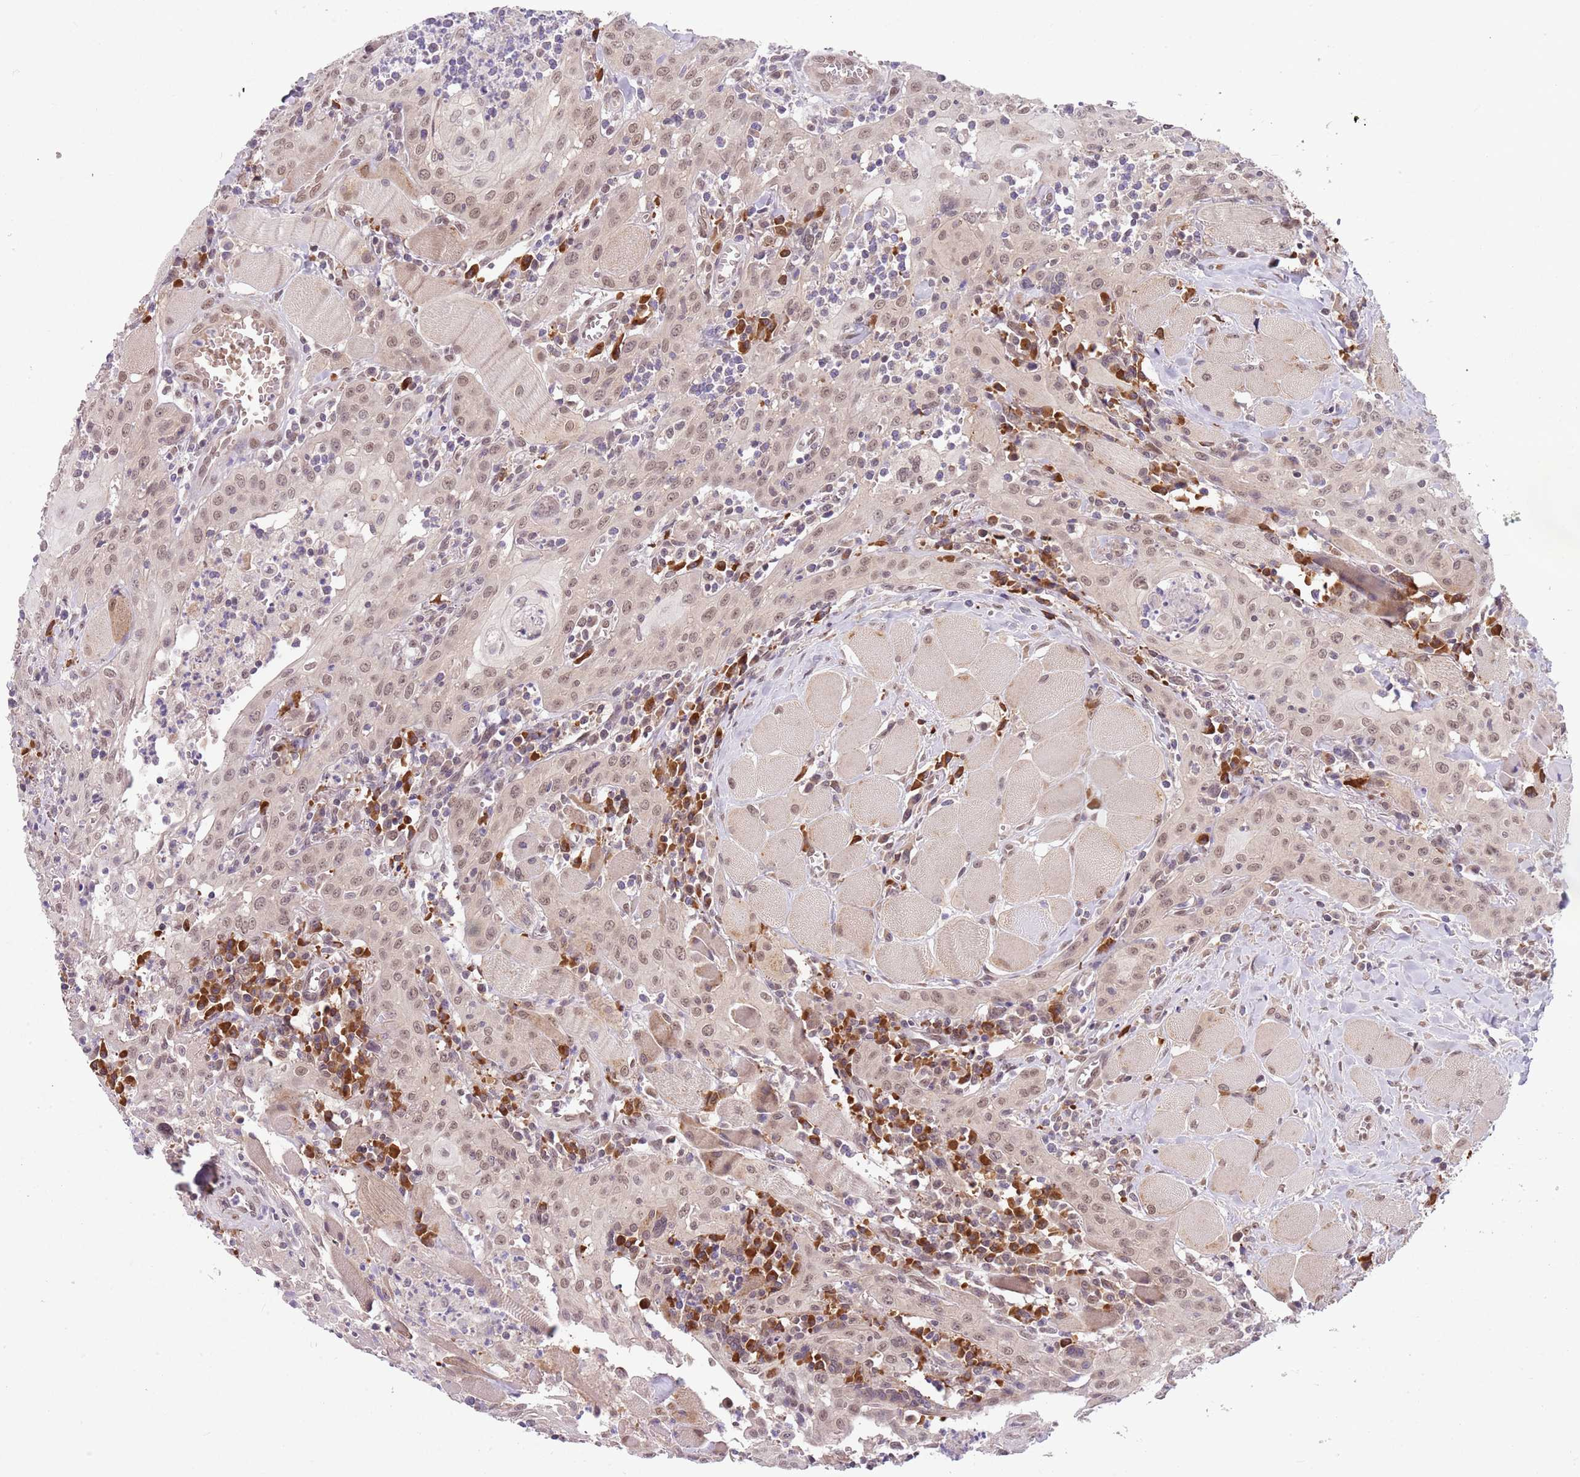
{"staining": {"intensity": "moderate", "quantity": ">75%", "location": "nuclear"}, "tissue": "head and neck cancer", "cell_type": "Tumor cells", "image_type": "cancer", "snomed": [{"axis": "morphology", "description": "Squamous cell carcinoma, NOS"}, {"axis": "topography", "description": "Oral tissue"}, {"axis": "topography", "description": "Head-Neck"}], "caption": "Brown immunohistochemical staining in human head and neck cancer (squamous cell carcinoma) shows moderate nuclear staining in about >75% of tumor cells.", "gene": "TM2D1", "patient": {"sex": "female", "age": 70}}